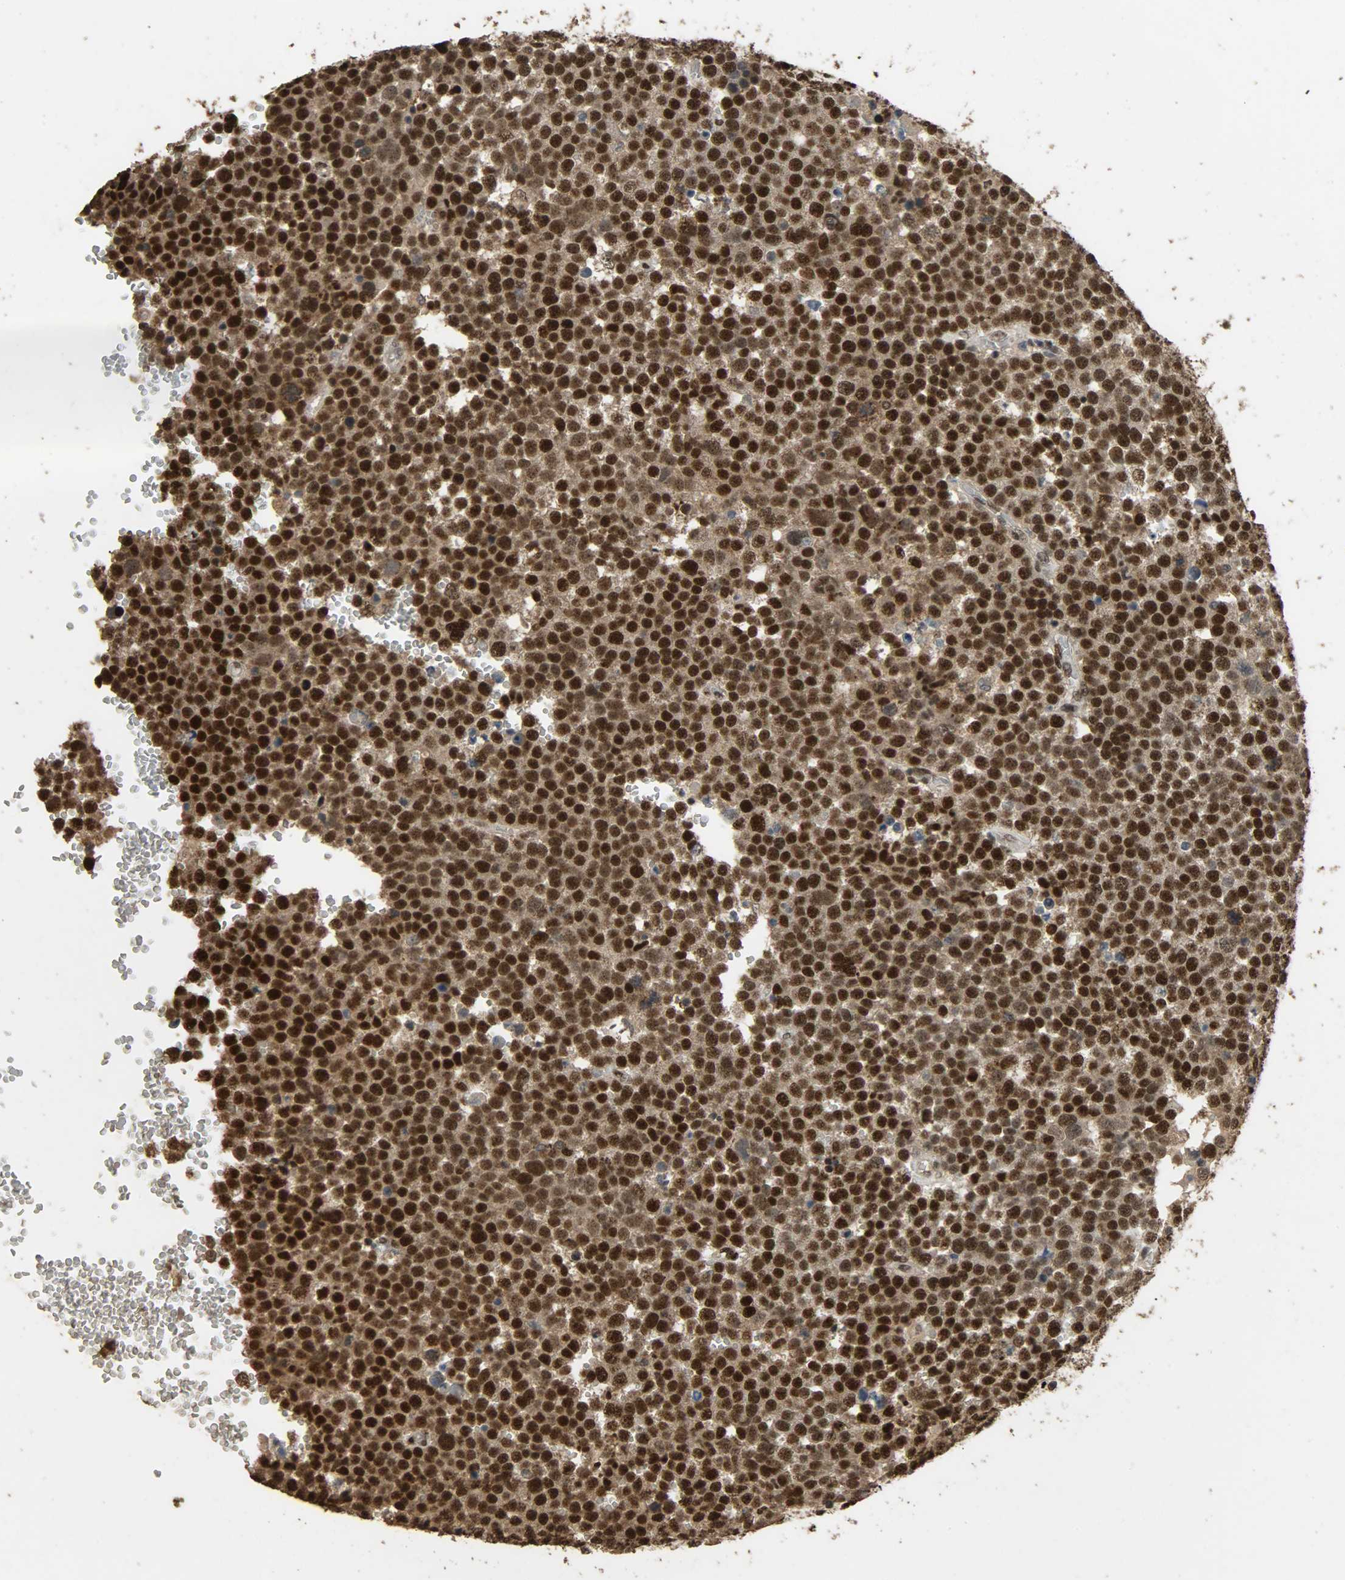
{"staining": {"intensity": "strong", "quantity": ">75%", "location": "cytoplasmic/membranous,nuclear"}, "tissue": "testis cancer", "cell_type": "Tumor cells", "image_type": "cancer", "snomed": [{"axis": "morphology", "description": "Seminoma, NOS"}, {"axis": "topography", "description": "Testis"}], "caption": "Seminoma (testis) tissue shows strong cytoplasmic/membranous and nuclear expression in approximately >75% of tumor cells, visualized by immunohistochemistry. (DAB = brown stain, brightfield microscopy at high magnification).", "gene": "CCNT2", "patient": {"sex": "male", "age": 71}}